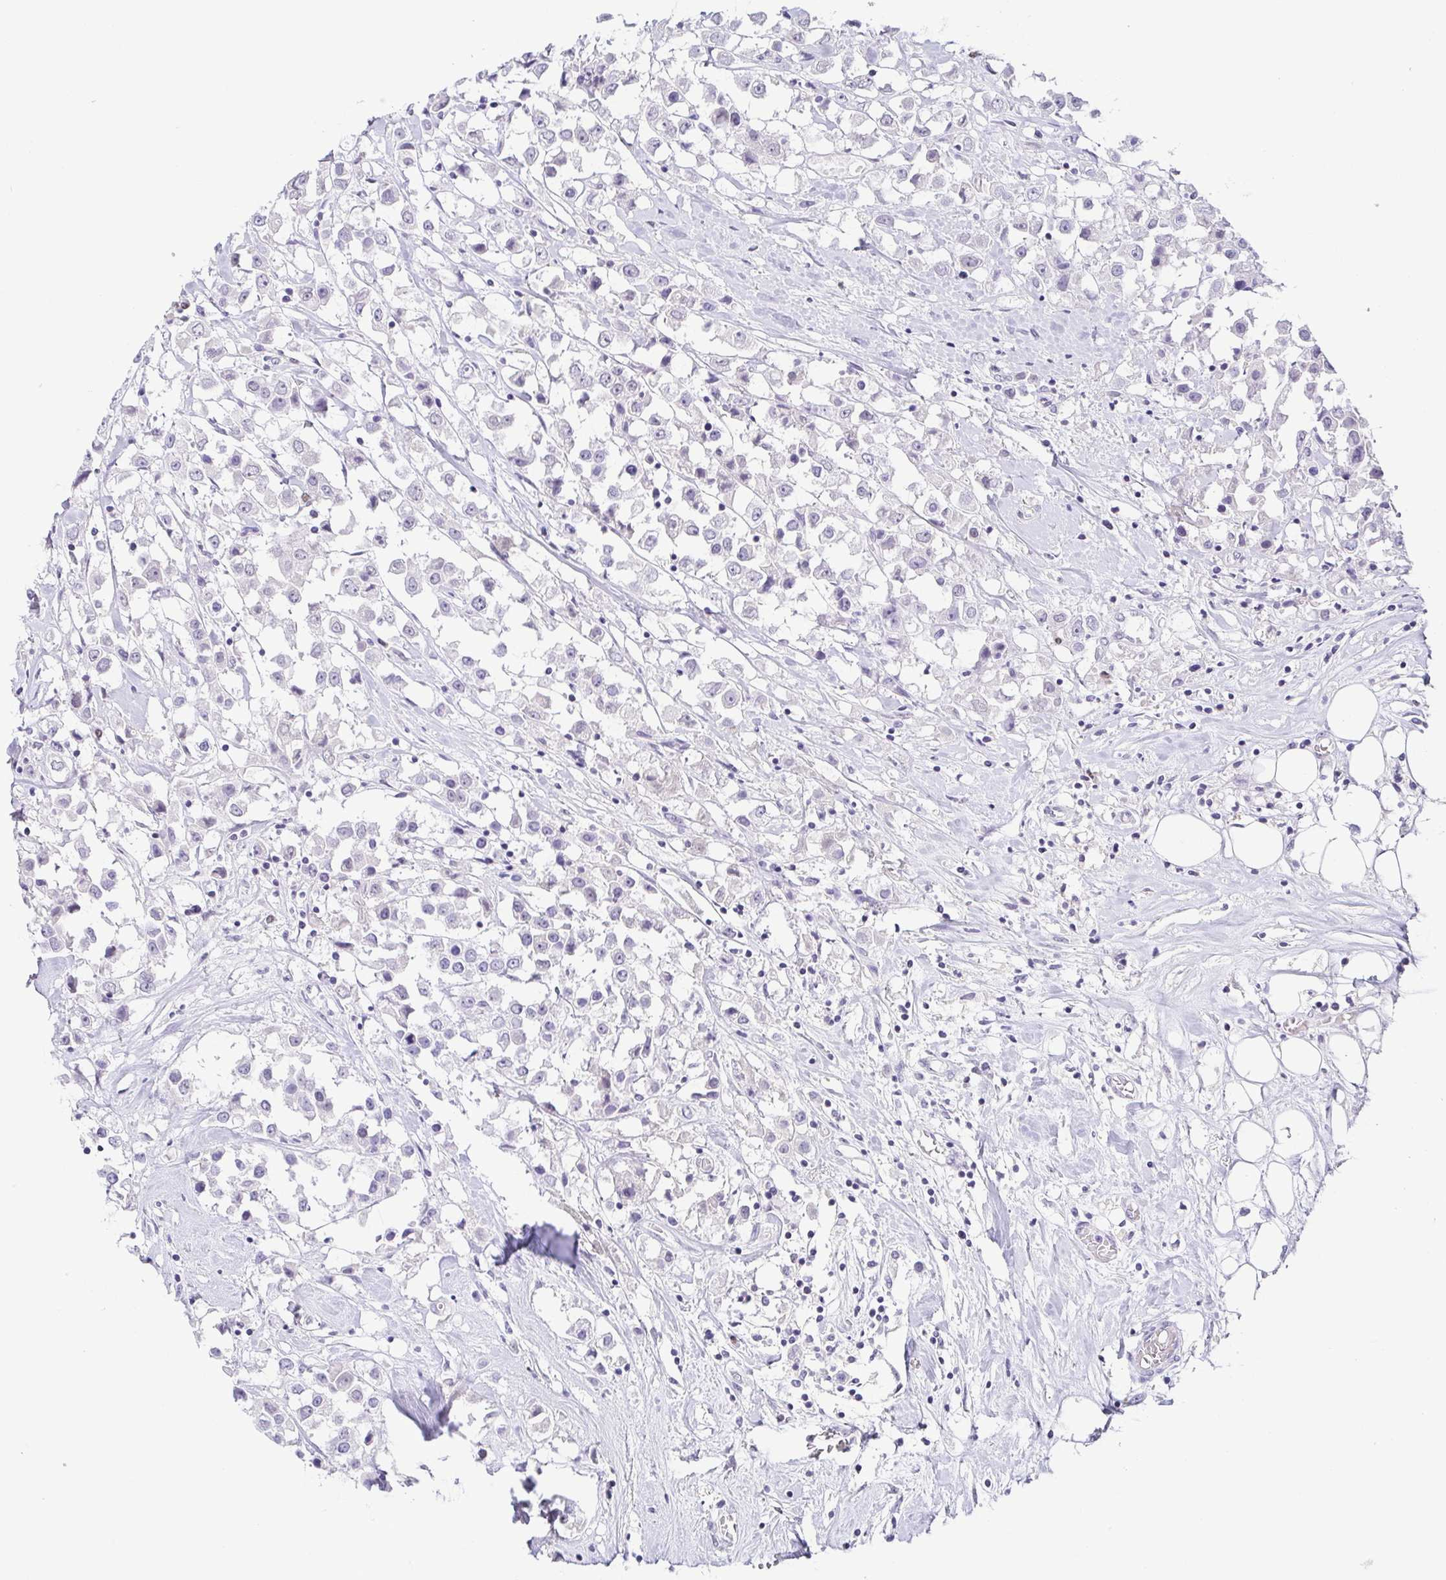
{"staining": {"intensity": "negative", "quantity": "none", "location": "none"}, "tissue": "breast cancer", "cell_type": "Tumor cells", "image_type": "cancer", "snomed": [{"axis": "morphology", "description": "Duct carcinoma"}, {"axis": "topography", "description": "Breast"}], "caption": "High magnification brightfield microscopy of breast cancer (intraductal carcinoma) stained with DAB (brown) and counterstained with hematoxylin (blue): tumor cells show no significant staining.", "gene": "TCF3", "patient": {"sex": "female", "age": 61}}